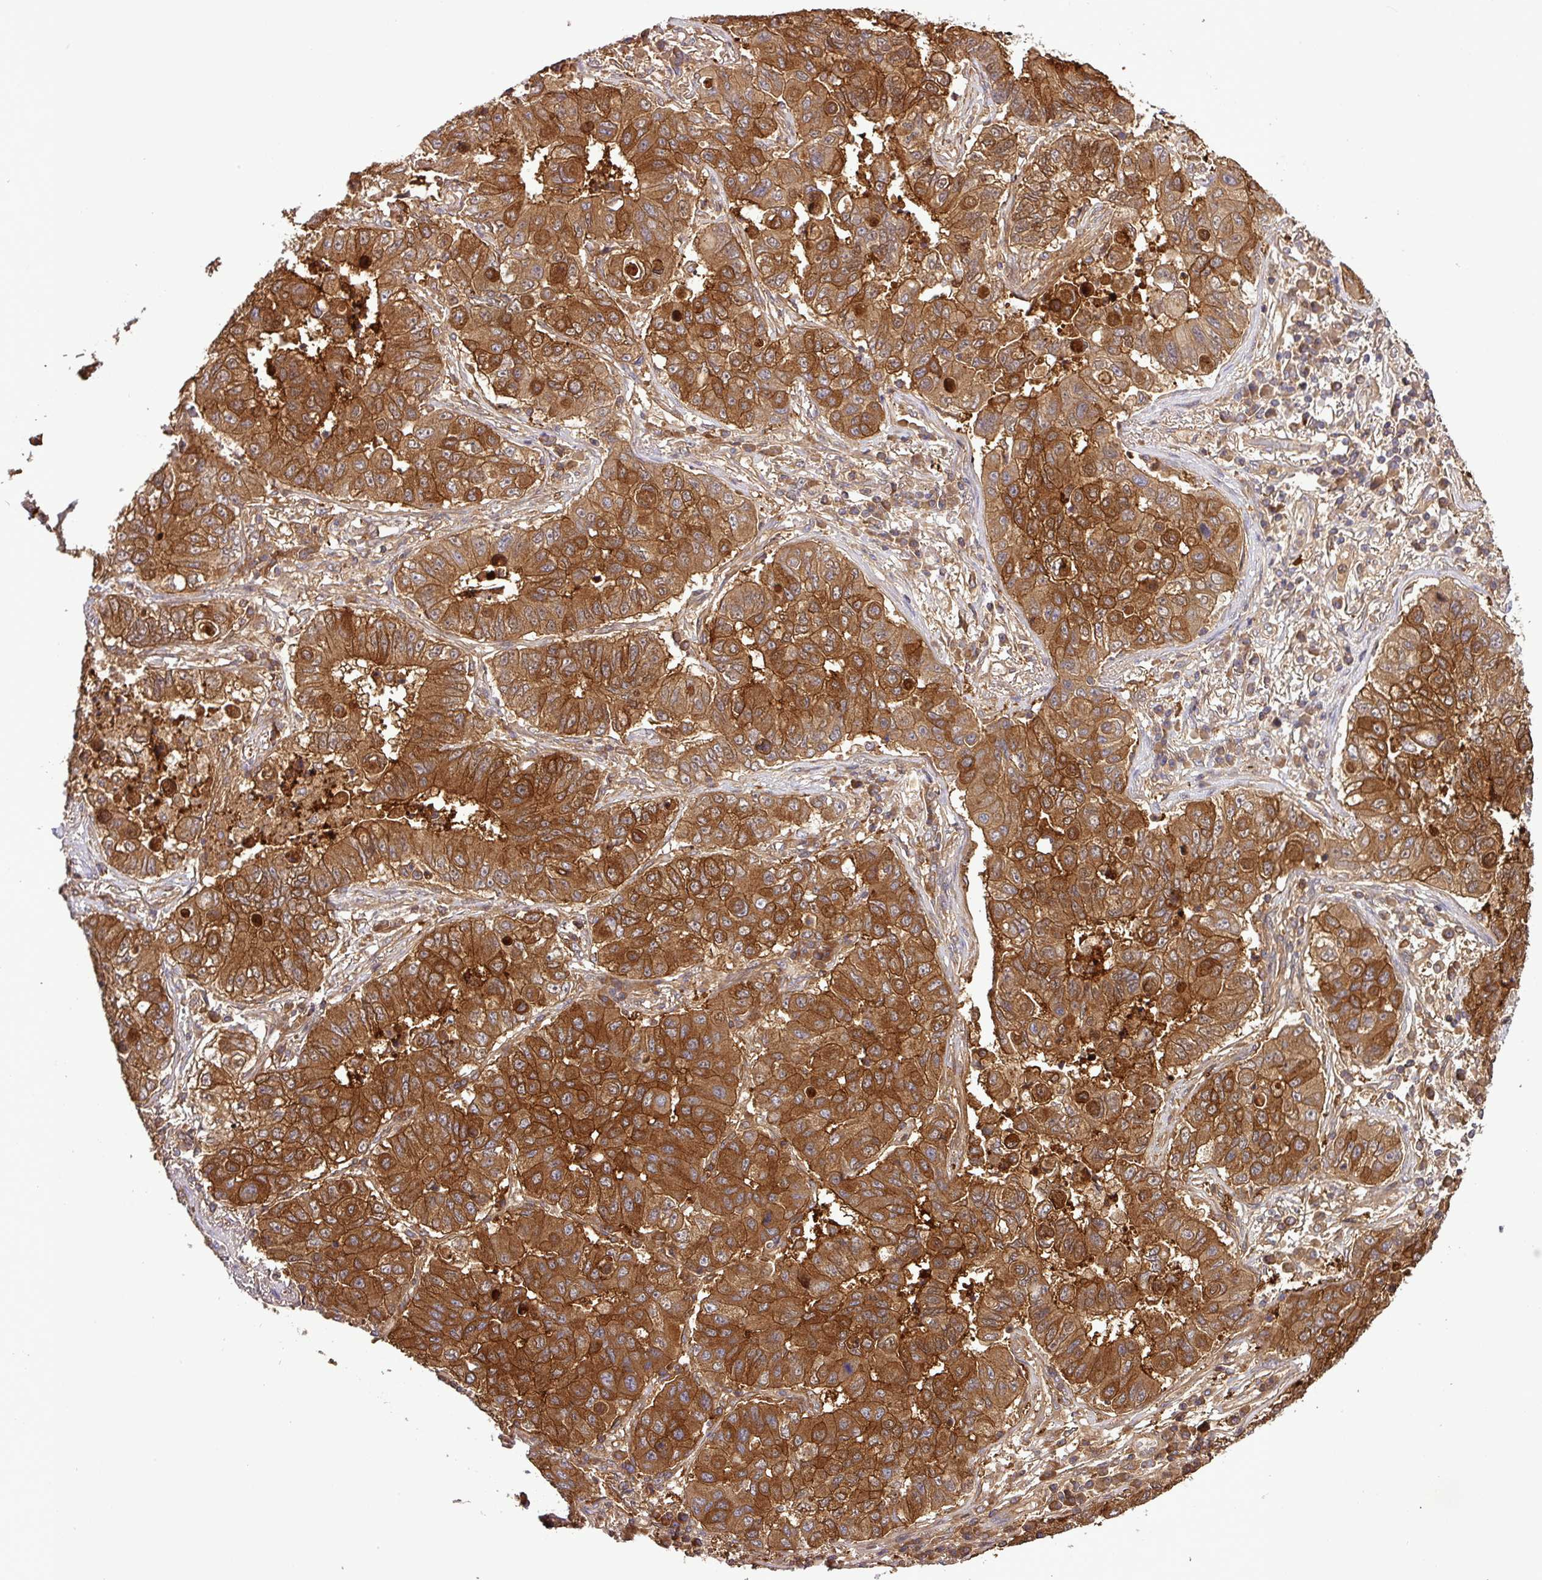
{"staining": {"intensity": "strong", "quantity": ">75%", "location": "cytoplasmic/membranous"}, "tissue": "lung cancer", "cell_type": "Tumor cells", "image_type": "cancer", "snomed": [{"axis": "morphology", "description": "Squamous cell carcinoma, NOS"}, {"axis": "topography", "description": "Lung"}], "caption": "DAB (3,3'-diaminobenzidine) immunohistochemical staining of human squamous cell carcinoma (lung) reveals strong cytoplasmic/membranous protein expression in approximately >75% of tumor cells. The staining is performed using DAB brown chromogen to label protein expression. The nuclei are counter-stained blue using hematoxylin.", "gene": "TMEM107", "patient": {"sex": "male", "age": 74}}